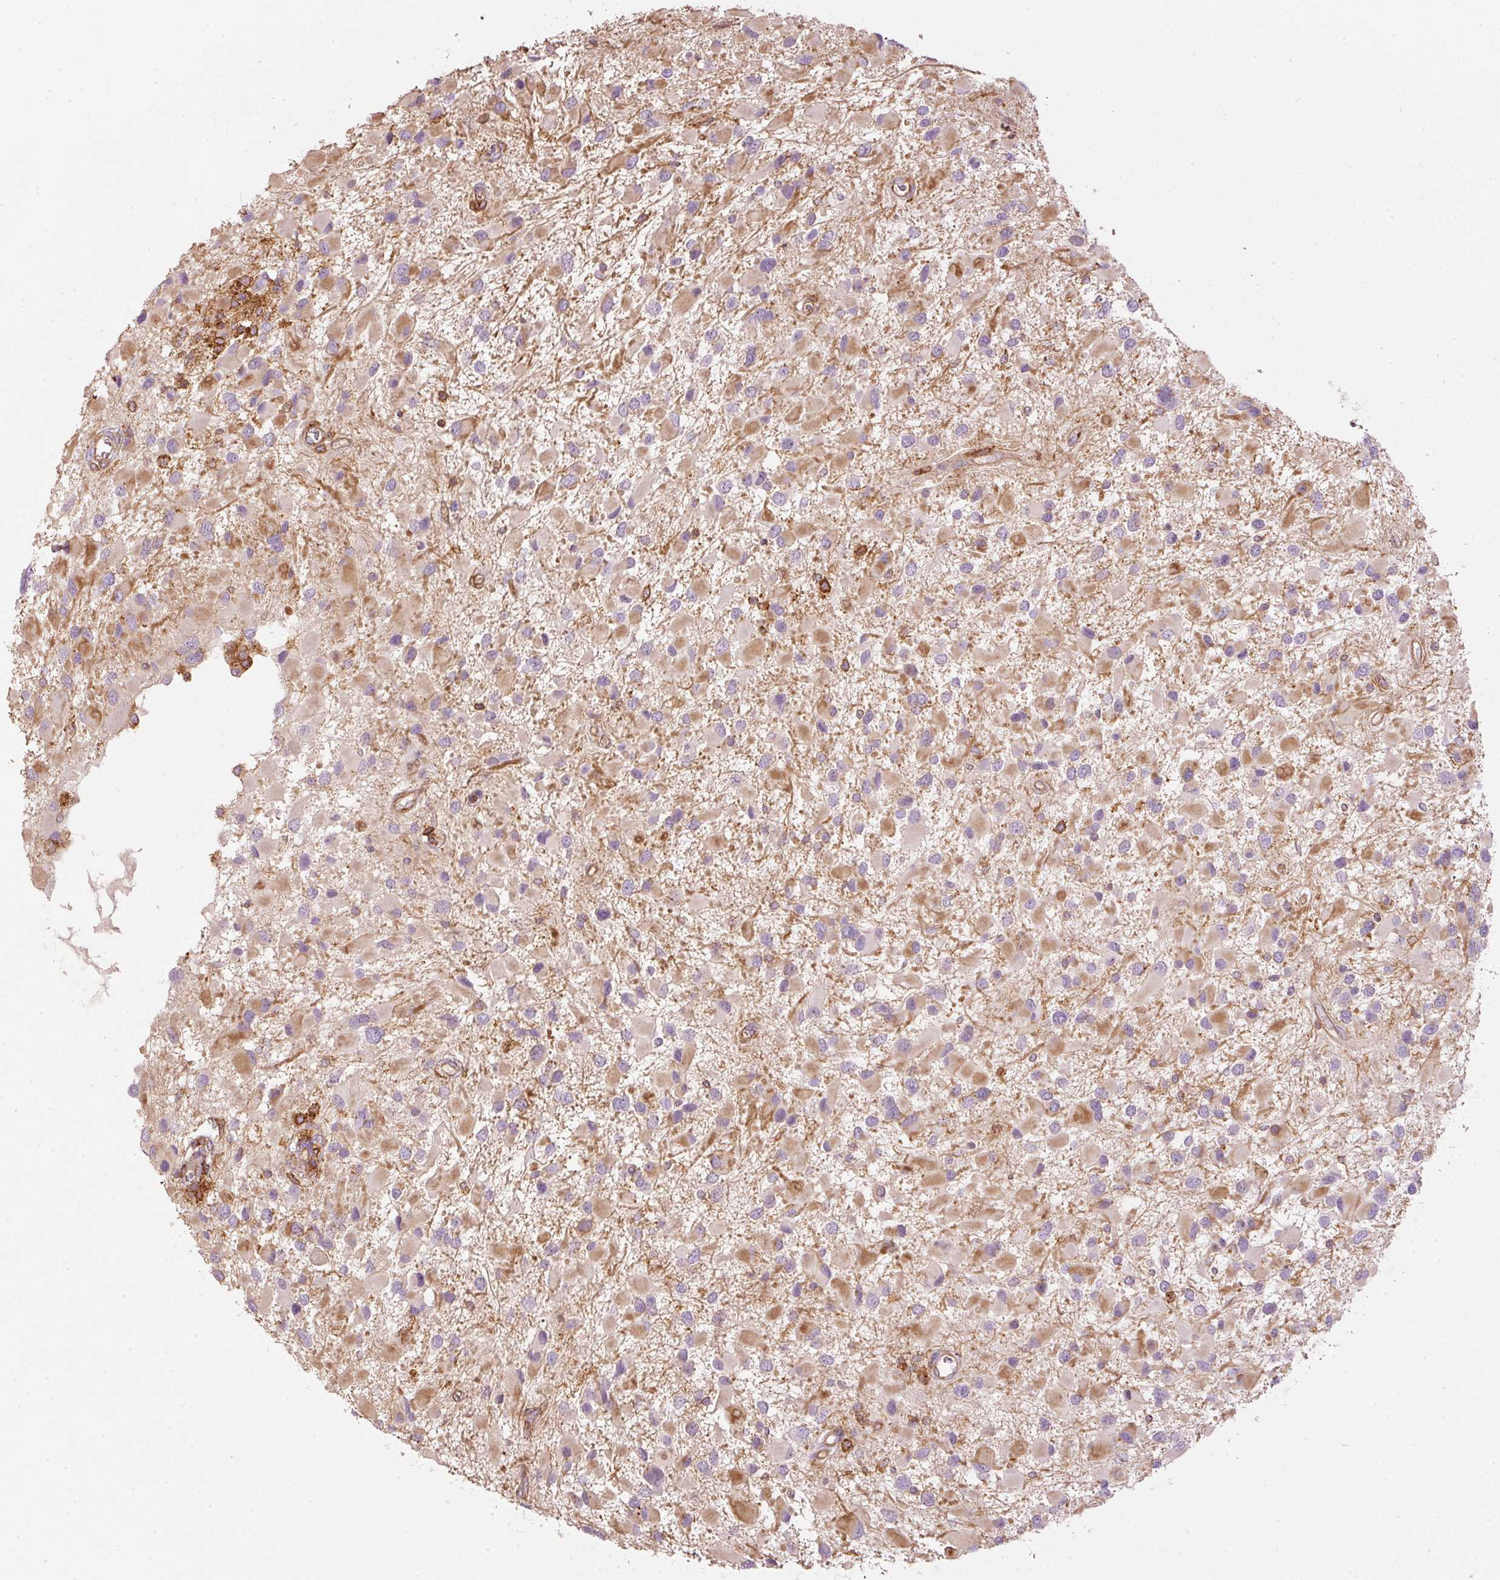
{"staining": {"intensity": "moderate", "quantity": "25%-75%", "location": "cytoplasmic/membranous"}, "tissue": "glioma", "cell_type": "Tumor cells", "image_type": "cancer", "snomed": [{"axis": "morphology", "description": "Glioma, malignant, High grade"}, {"axis": "topography", "description": "Brain"}], "caption": "Moderate cytoplasmic/membranous expression for a protein is identified in approximately 25%-75% of tumor cells of glioma using immunohistochemistry.", "gene": "SIPA1", "patient": {"sex": "male", "age": 53}}